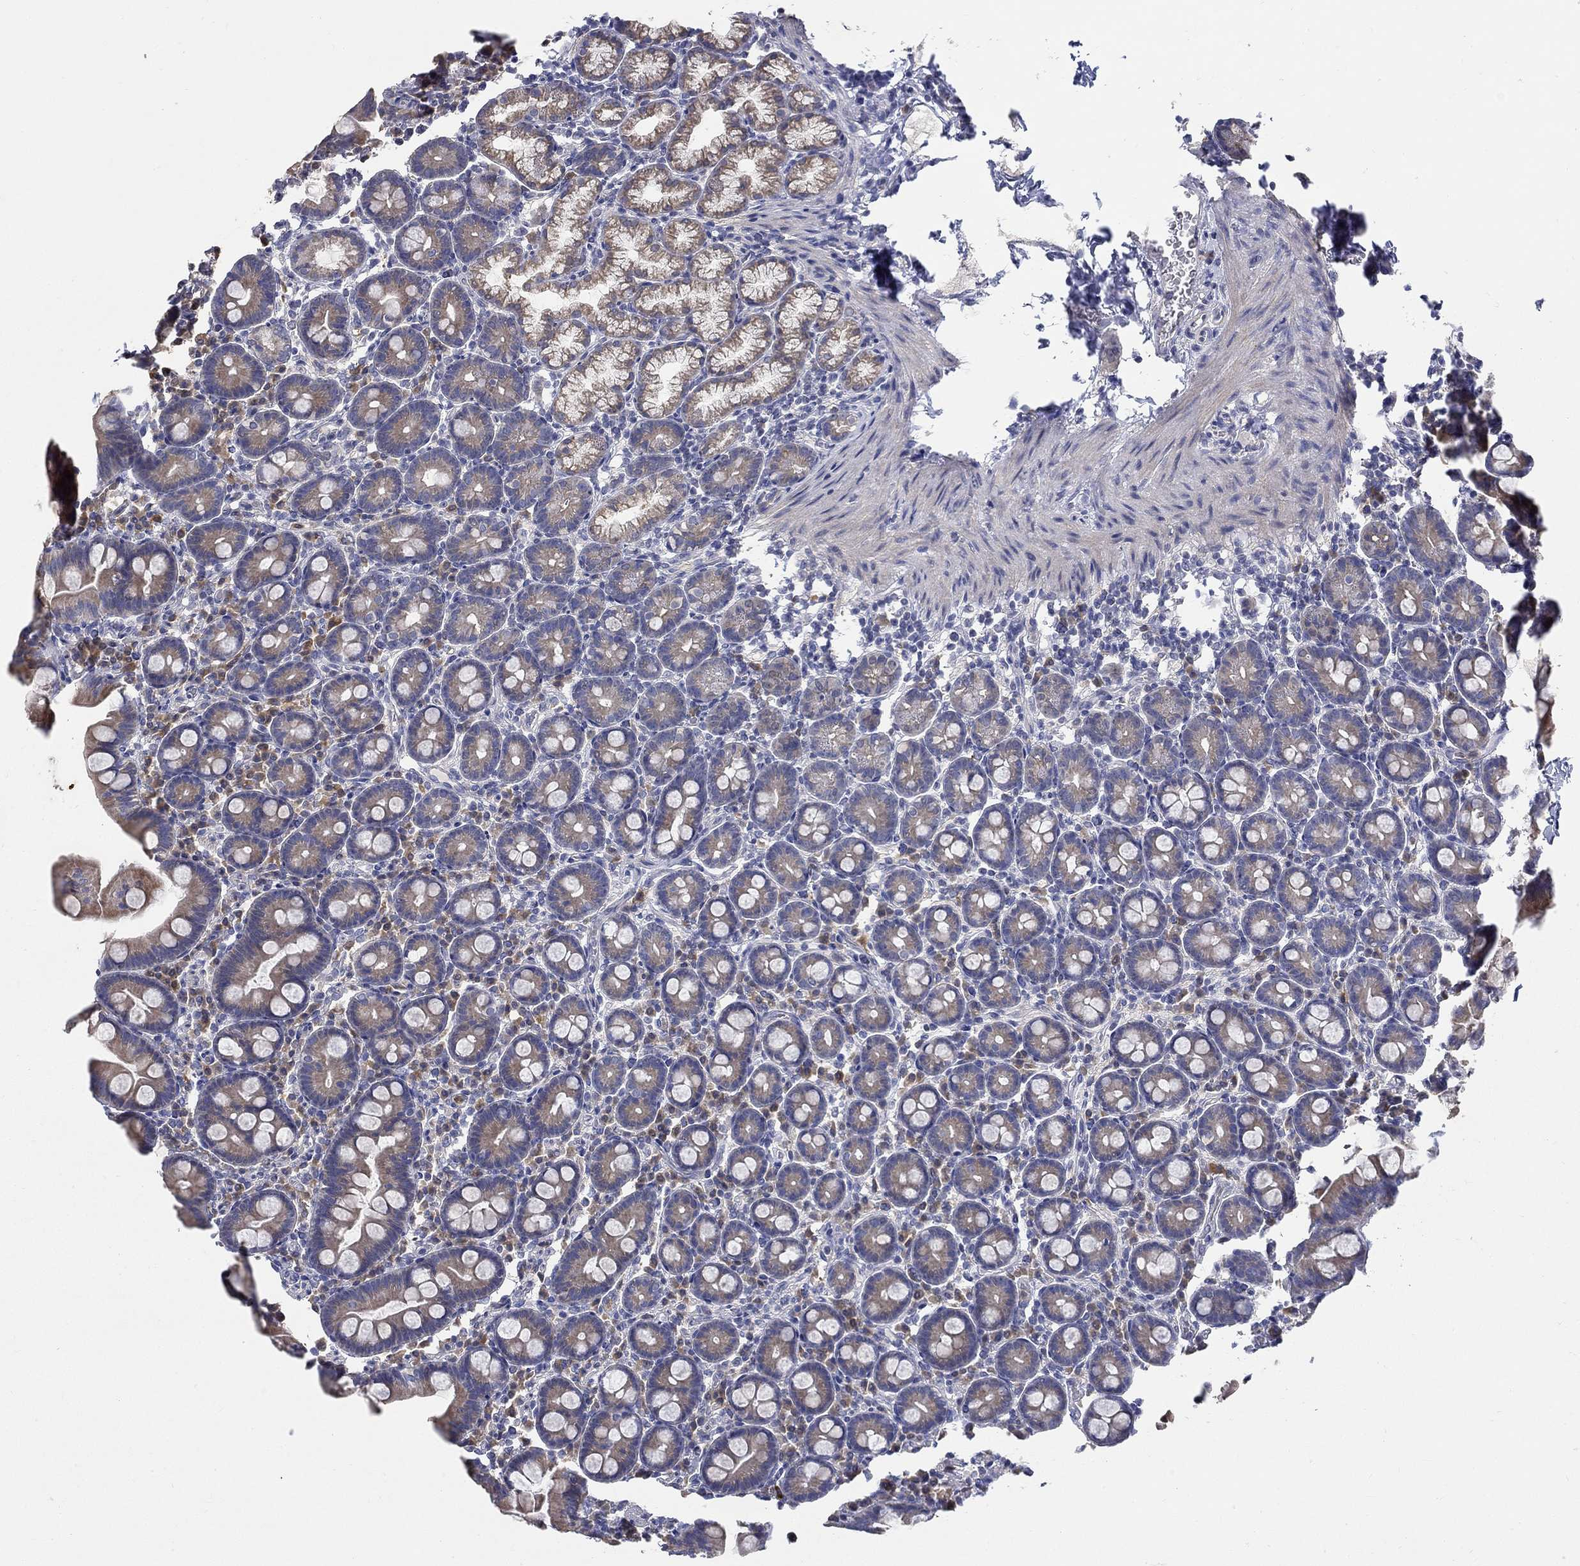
{"staining": {"intensity": "moderate", "quantity": "<25%", "location": "cytoplasmic/membranous"}, "tissue": "duodenum", "cell_type": "Glandular cells", "image_type": "normal", "snomed": [{"axis": "morphology", "description": "Normal tissue, NOS"}, {"axis": "topography", "description": "Duodenum"}], "caption": "Immunohistochemical staining of unremarkable human duodenum reveals <25% levels of moderate cytoplasmic/membranous protein staining in about <25% of glandular cells.", "gene": "ABCA4", "patient": {"sex": "male", "age": 59}}